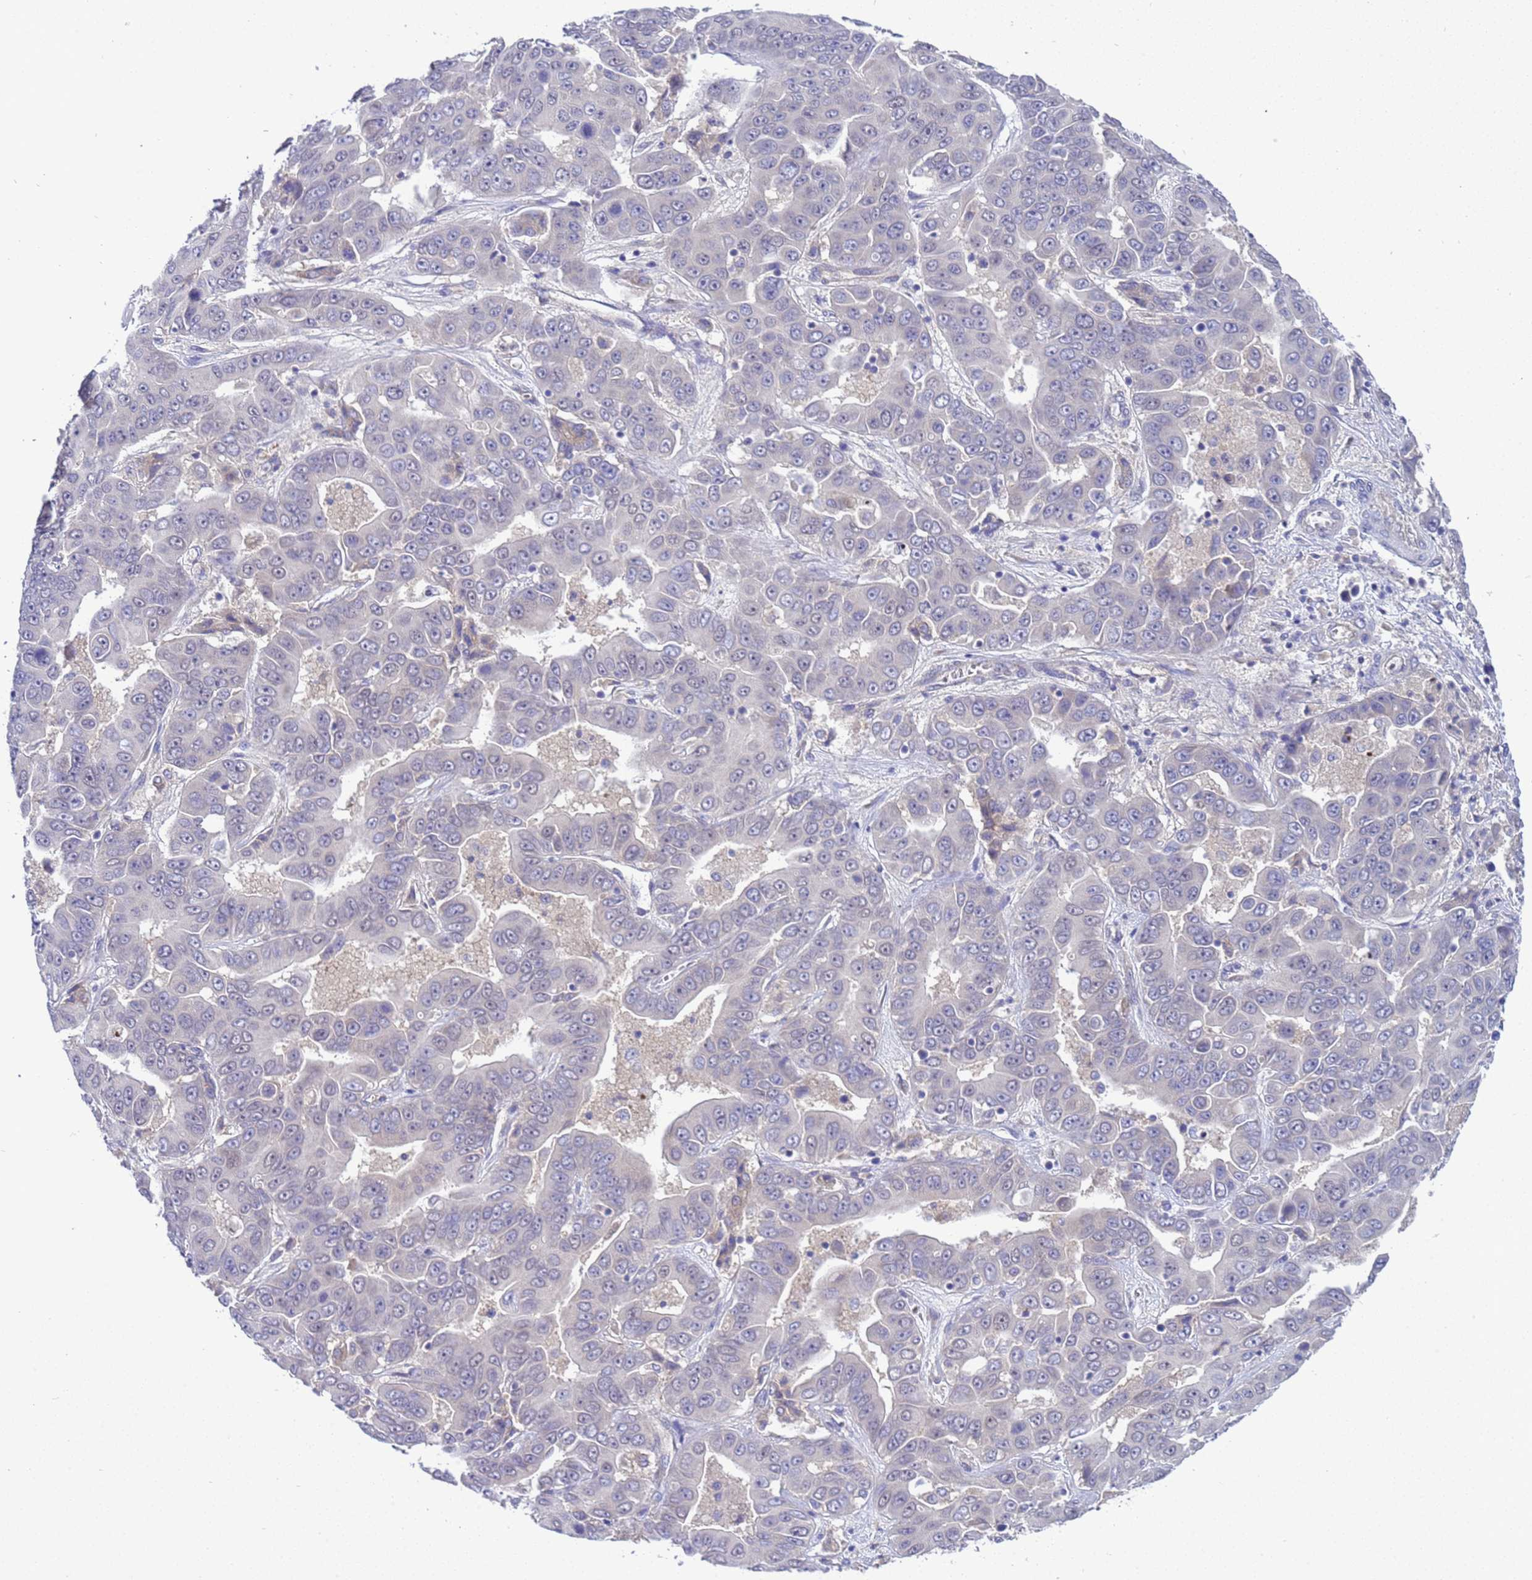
{"staining": {"intensity": "negative", "quantity": "none", "location": "none"}, "tissue": "liver cancer", "cell_type": "Tumor cells", "image_type": "cancer", "snomed": [{"axis": "morphology", "description": "Cholangiocarcinoma"}, {"axis": "topography", "description": "Liver"}], "caption": "The immunohistochemistry (IHC) micrograph has no significant positivity in tumor cells of liver cancer (cholangiocarcinoma) tissue. Nuclei are stained in blue.", "gene": "RC3H2", "patient": {"sex": "female", "age": 52}}